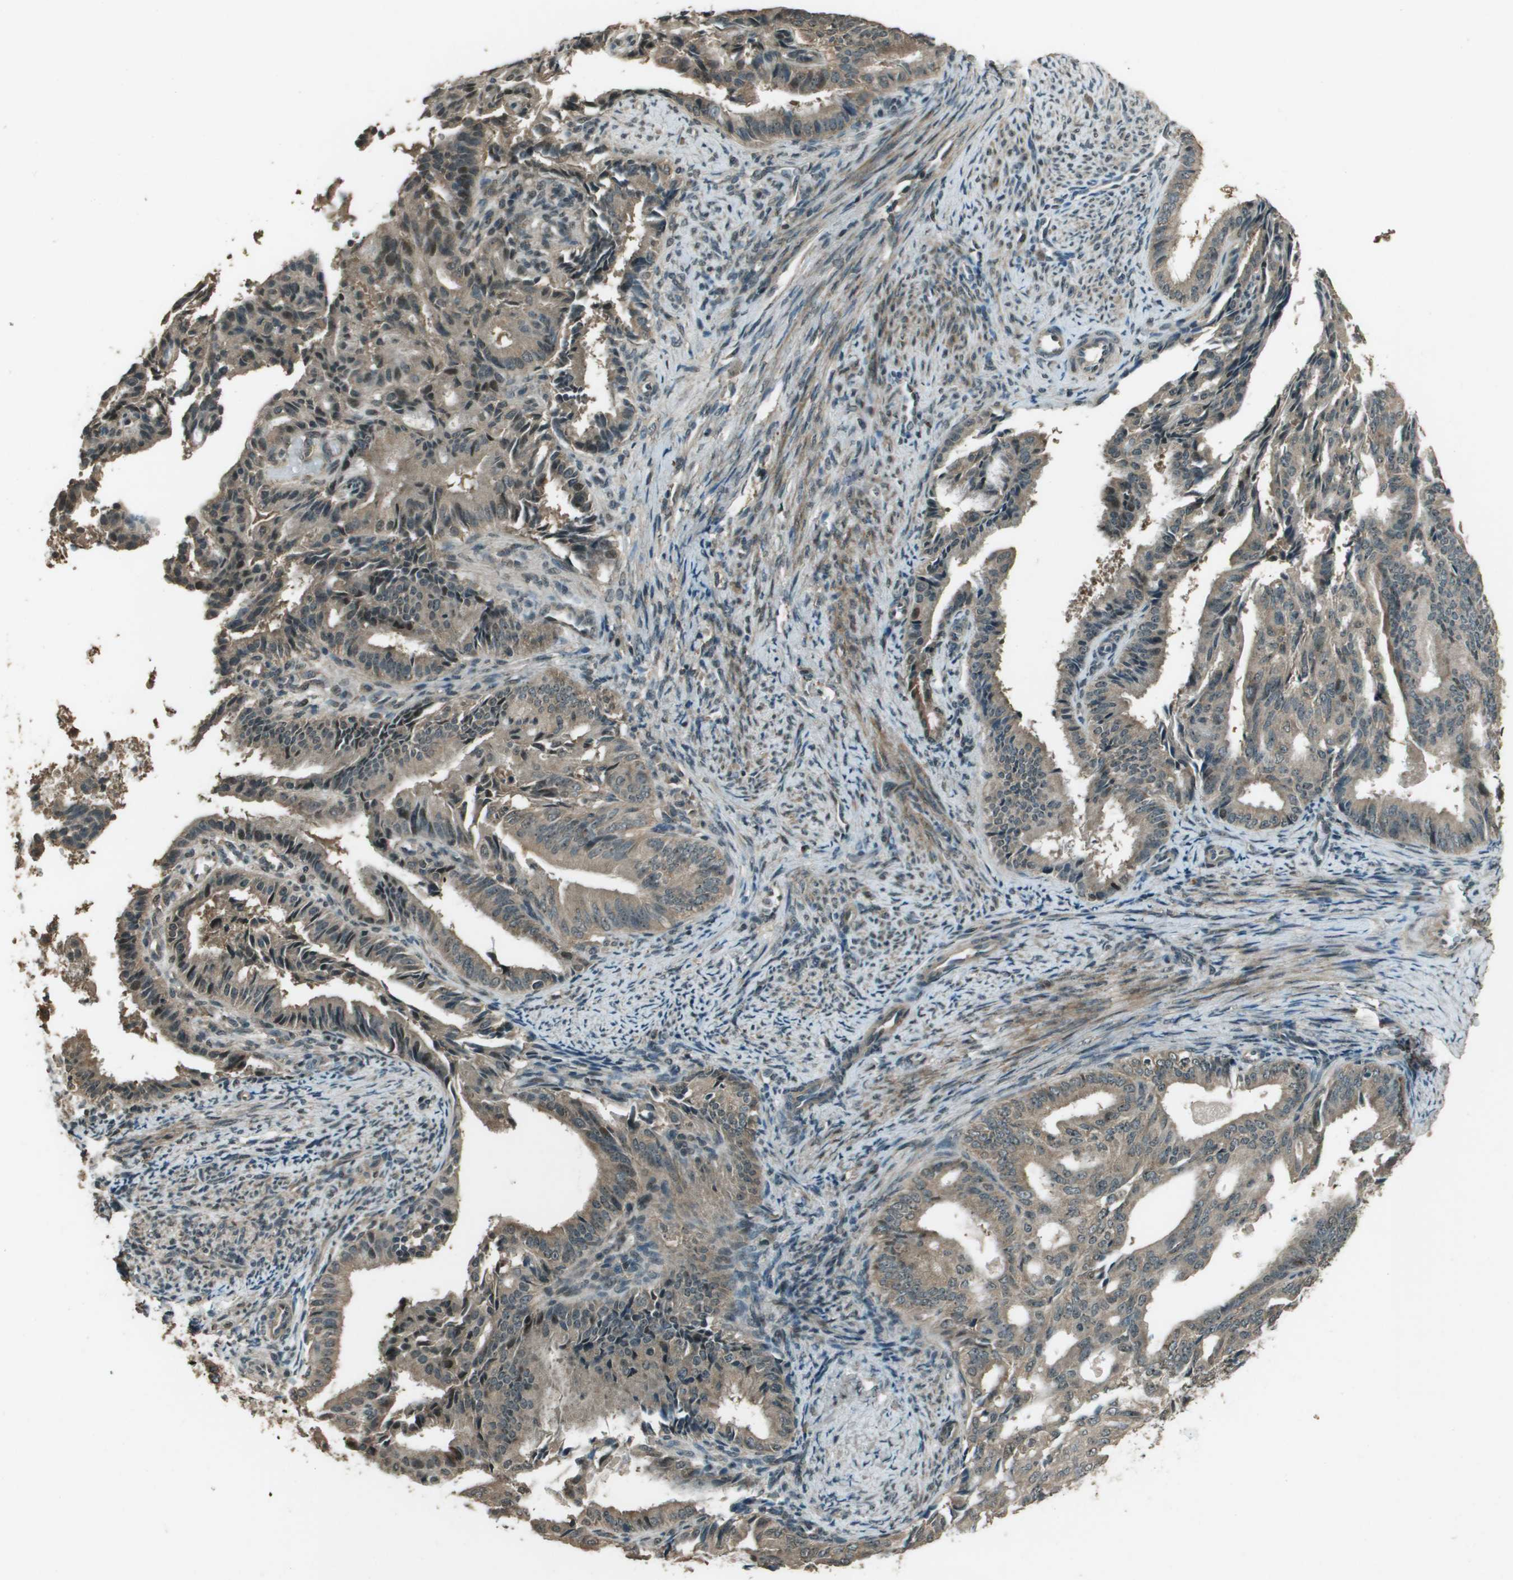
{"staining": {"intensity": "moderate", "quantity": ">75%", "location": "cytoplasmic/membranous"}, "tissue": "endometrial cancer", "cell_type": "Tumor cells", "image_type": "cancer", "snomed": [{"axis": "morphology", "description": "Adenocarcinoma, NOS"}, {"axis": "topography", "description": "Endometrium"}], "caption": "The immunohistochemical stain labels moderate cytoplasmic/membranous positivity in tumor cells of endometrial cancer (adenocarcinoma) tissue.", "gene": "SDC3", "patient": {"sex": "female", "age": 58}}